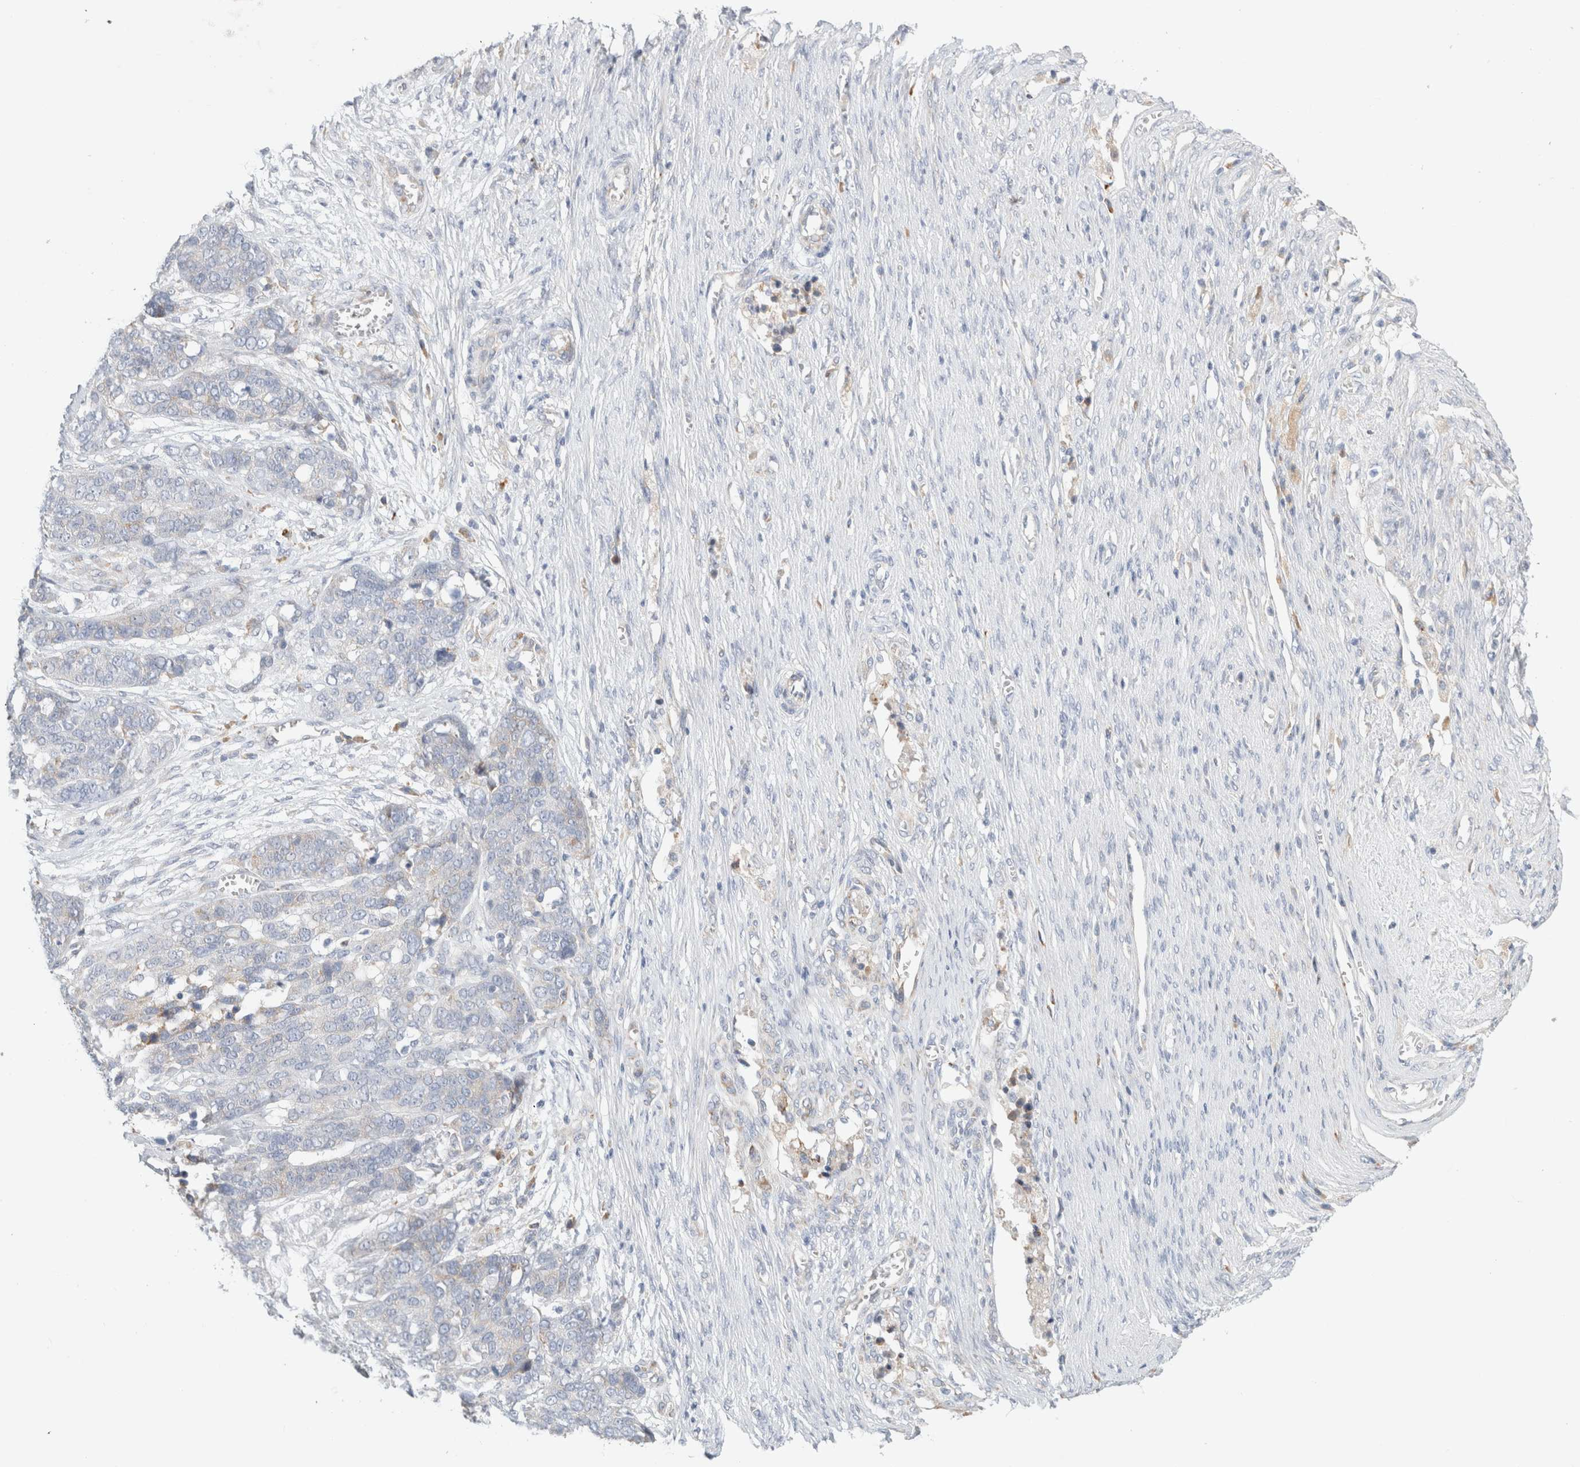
{"staining": {"intensity": "weak", "quantity": "<25%", "location": "cytoplasmic/membranous"}, "tissue": "ovarian cancer", "cell_type": "Tumor cells", "image_type": "cancer", "snomed": [{"axis": "morphology", "description": "Cystadenocarcinoma, serous, NOS"}, {"axis": "topography", "description": "Ovary"}], "caption": "Ovarian cancer (serous cystadenocarcinoma) stained for a protein using immunohistochemistry shows no positivity tumor cells.", "gene": "CSK", "patient": {"sex": "female", "age": 44}}